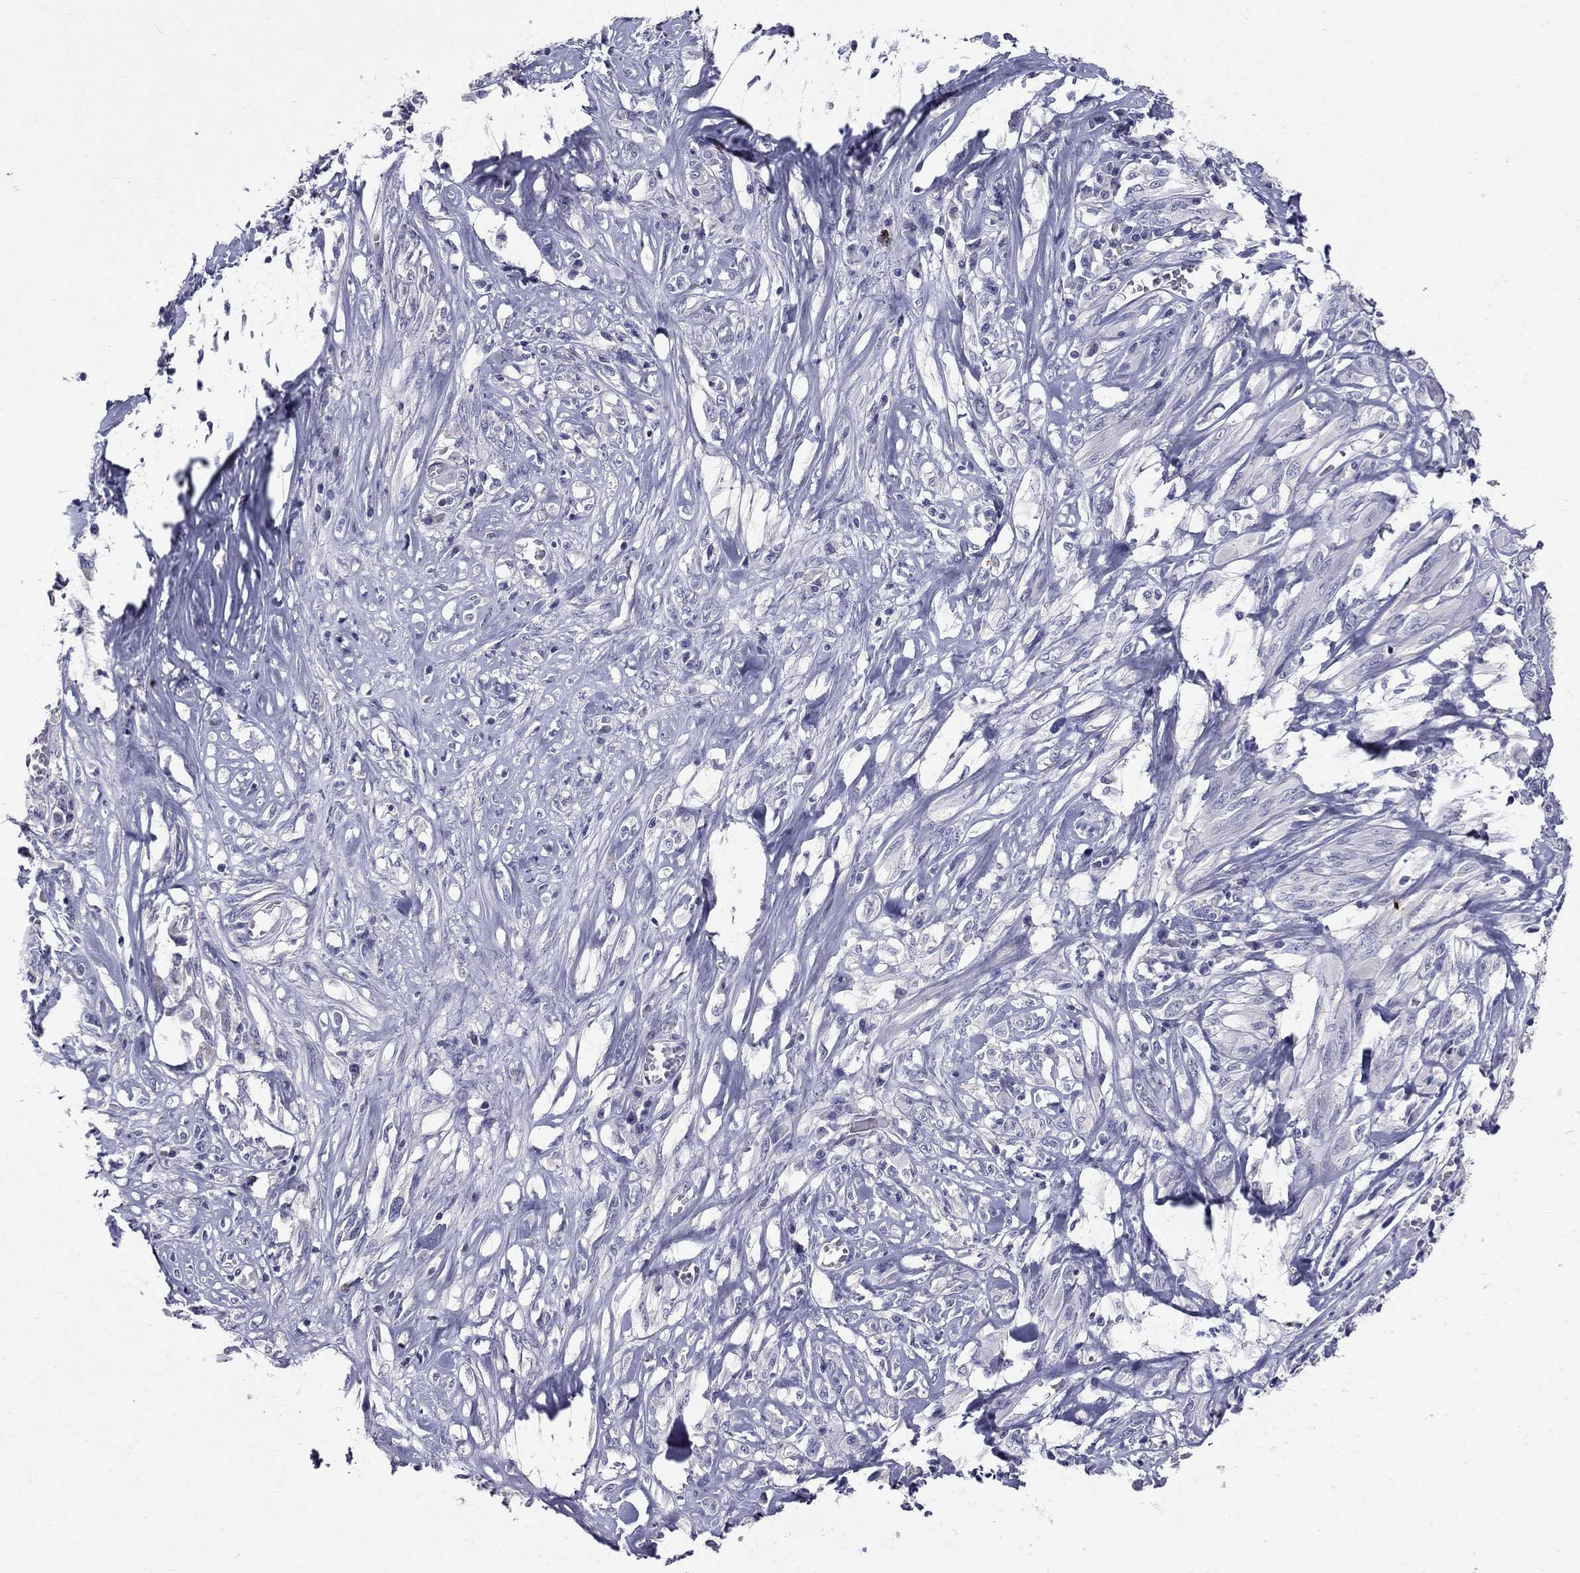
{"staining": {"intensity": "negative", "quantity": "none", "location": "none"}, "tissue": "melanoma", "cell_type": "Tumor cells", "image_type": "cancer", "snomed": [{"axis": "morphology", "description": "Malignant melanoma, NOS"}, {"axis": "topography", "description": "Skin"}], "caption": "High power microscopy micrograph of an immunohistochemistry (IHC) histopathology image of melanoma, revealing no significant positivity in tumor cells.", "gene": "TP53TG5", "patient": {"sex": "female", "age": 91}}